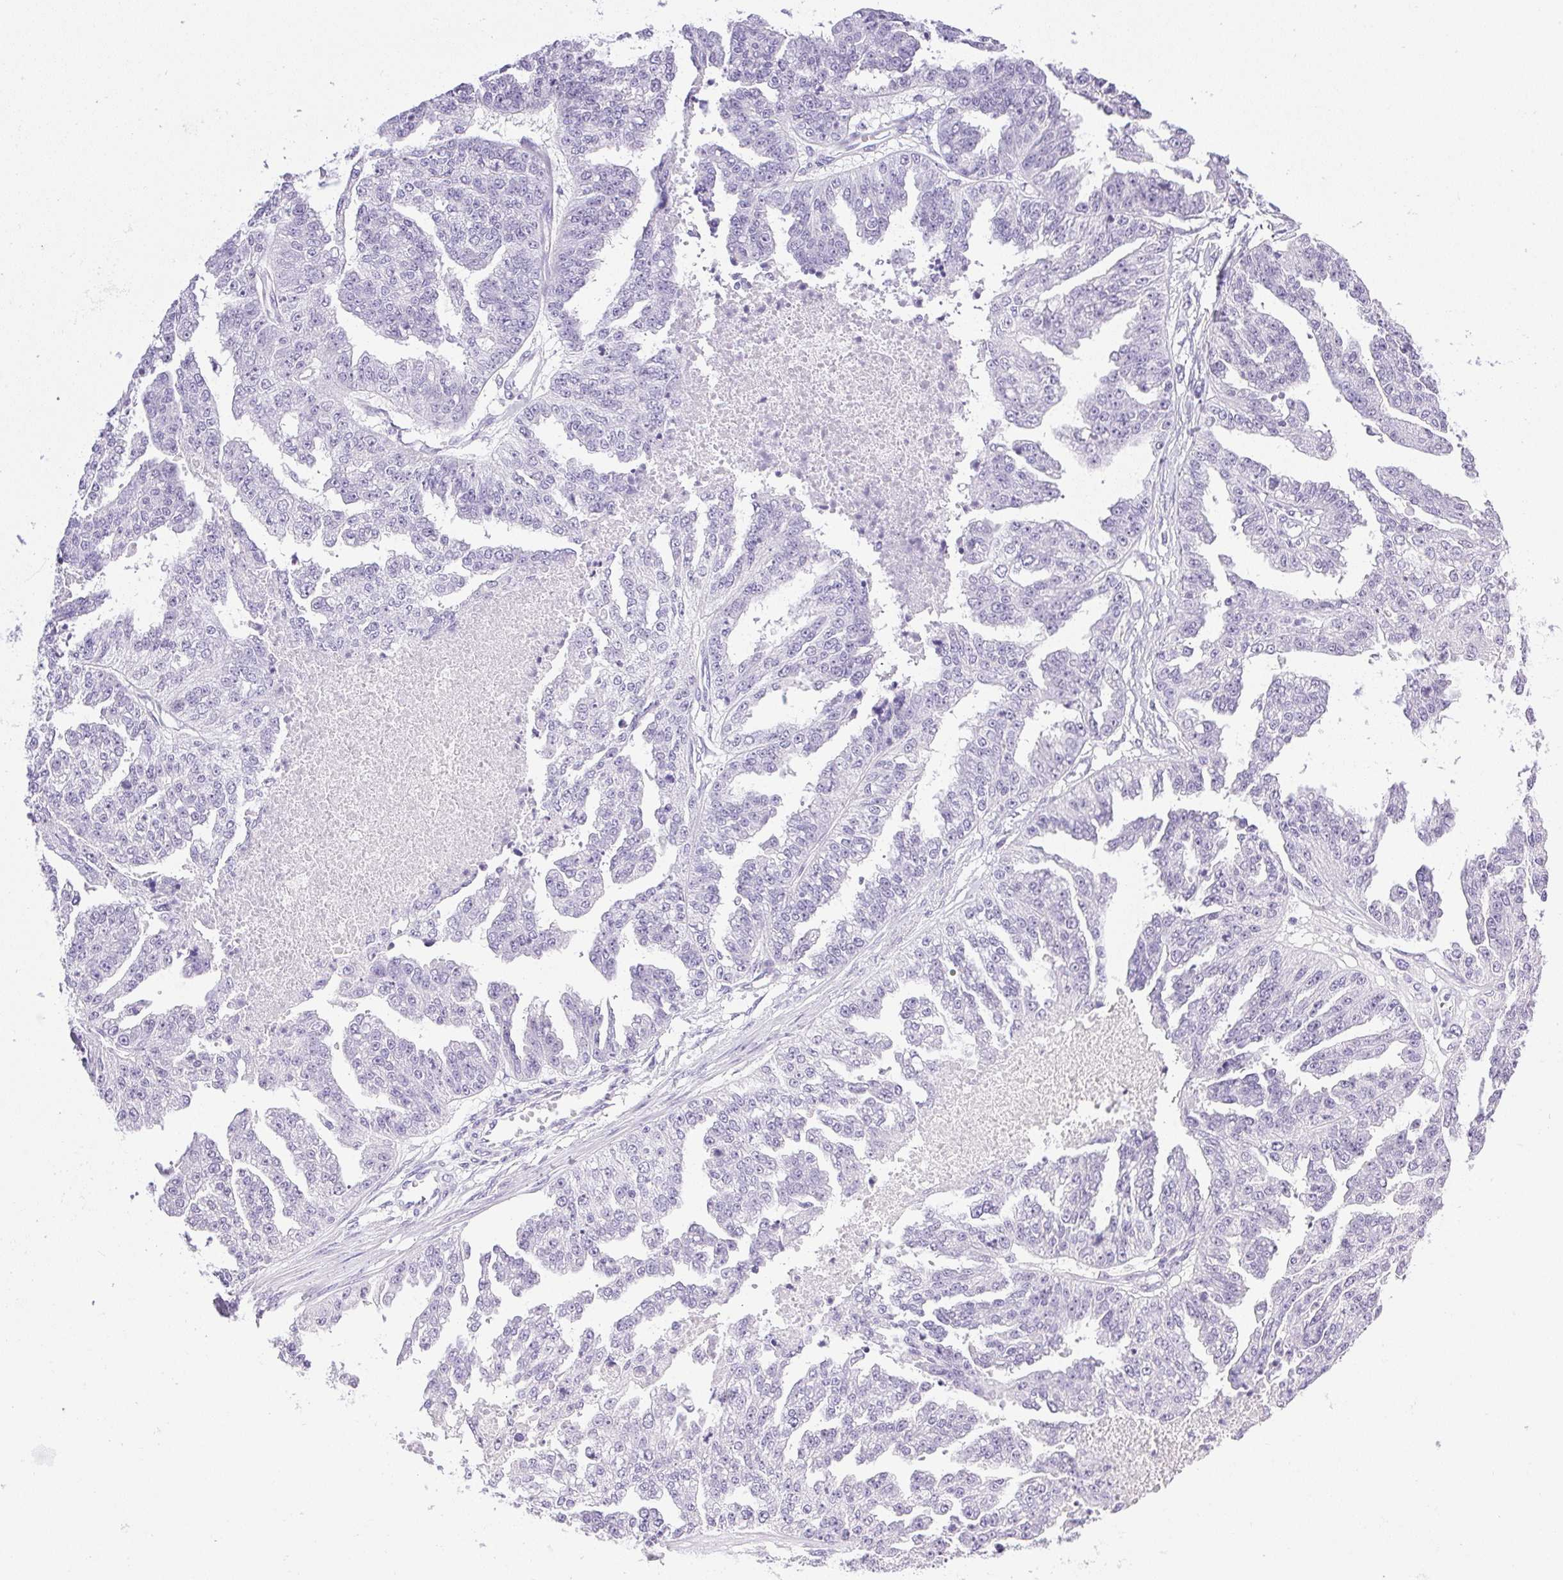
{"staining": {"intensity": "negative", "quantity": "none", "location": "none"}, "tissue": "ovarian cancer", "cell_type": "Tumor cells", "image_type": "cancer", "snomed": [{"axis": "morphology", "description": "Cystadenocarcinoma, serous, NOS"}, {"axis": "topography", "description": "Ovary"}], "caption": "A micrograph of human ovarian serous cystadenocarcinoma is negative for staining in tumor cells. Brightfield microscopy of immunohistochemistry (IHC) stained with DAB (brown) and hematoxylin (blue), captured at high magnification.", "gene": "ATP6V0A4", "patient": {"sex": "female", "age": 58}}